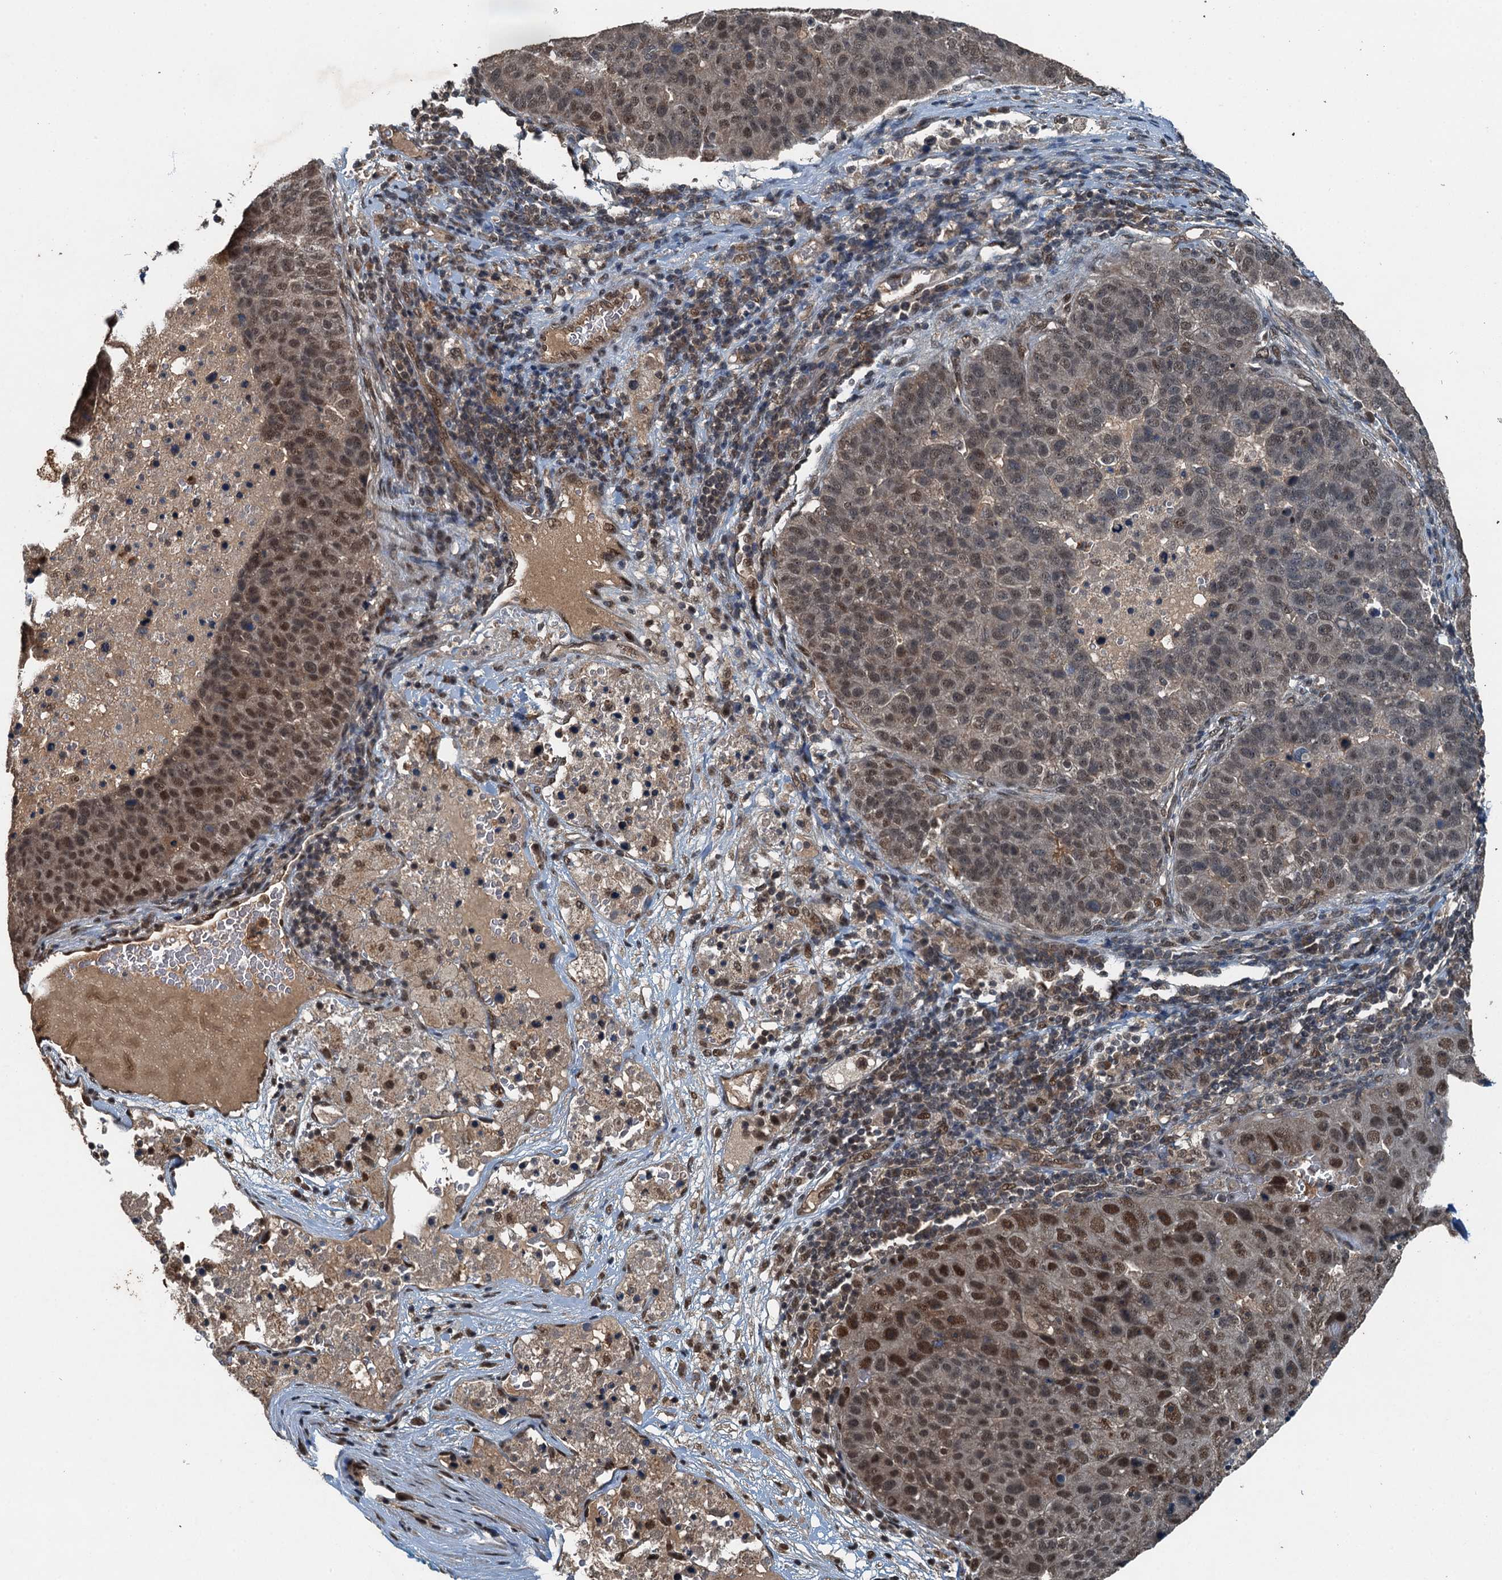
{"staining": {"intensity": "moderate", "quantity": "25%-75%", "location": "nuclear"}, "tissue": "pancreatic cancer", "cell_type": "Tumor cells", "image_type": "cancer", "snomed": [{"axis": "morphology", "description": "Adenocarcinoma, NOS"}, {"axis": "topography", "description": "Pancreas"}], "caption": "Pancreatic adenocarcinoma tissue exhibits moderate nuclear positivity in approximately 25%-75% of tumor cells, visualized by immunohistochemistry.", "gene": "UBXN6", "patient": {"sex": "female", "age": 61}}